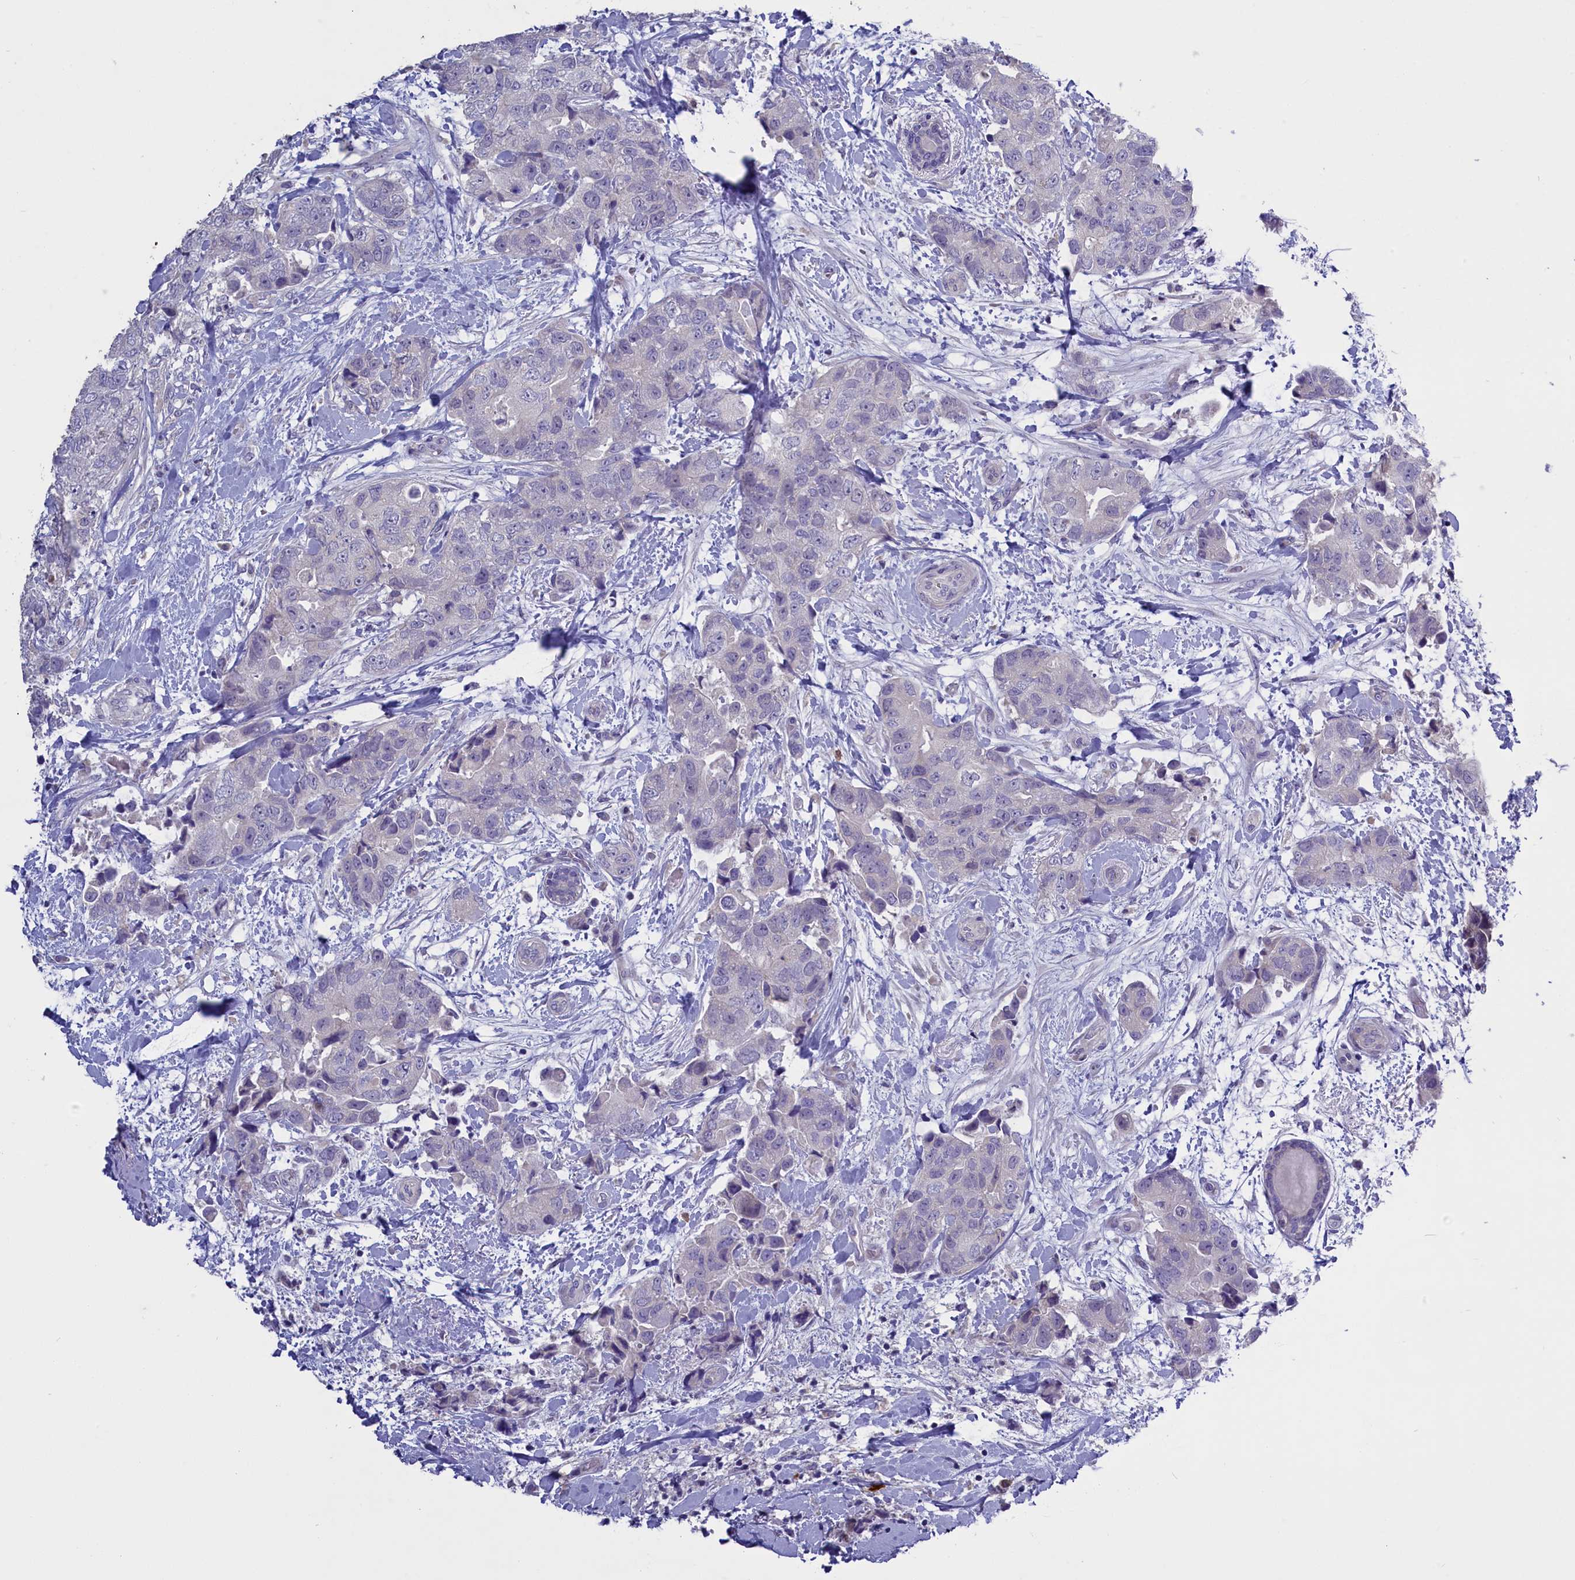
{"staining": {"intensity": "negative", "quantity": "none", "location": "none"}, "tissue": "breast cancer", "cell_type": "Tumor cells", "image_type": "cancer", "snomed": [{"axis": "morphology", "description": "Duct carcinoma"}, {"axis": "topography", "description": "Breast"}], "caption": "Breast cancer (infiltrating ductal carcinoma) was stained to show a protein in brown. There is no significant positivity in tumor cells.", "gene": "ENPP6", "patient": {"sex": "female", "age": 62}}